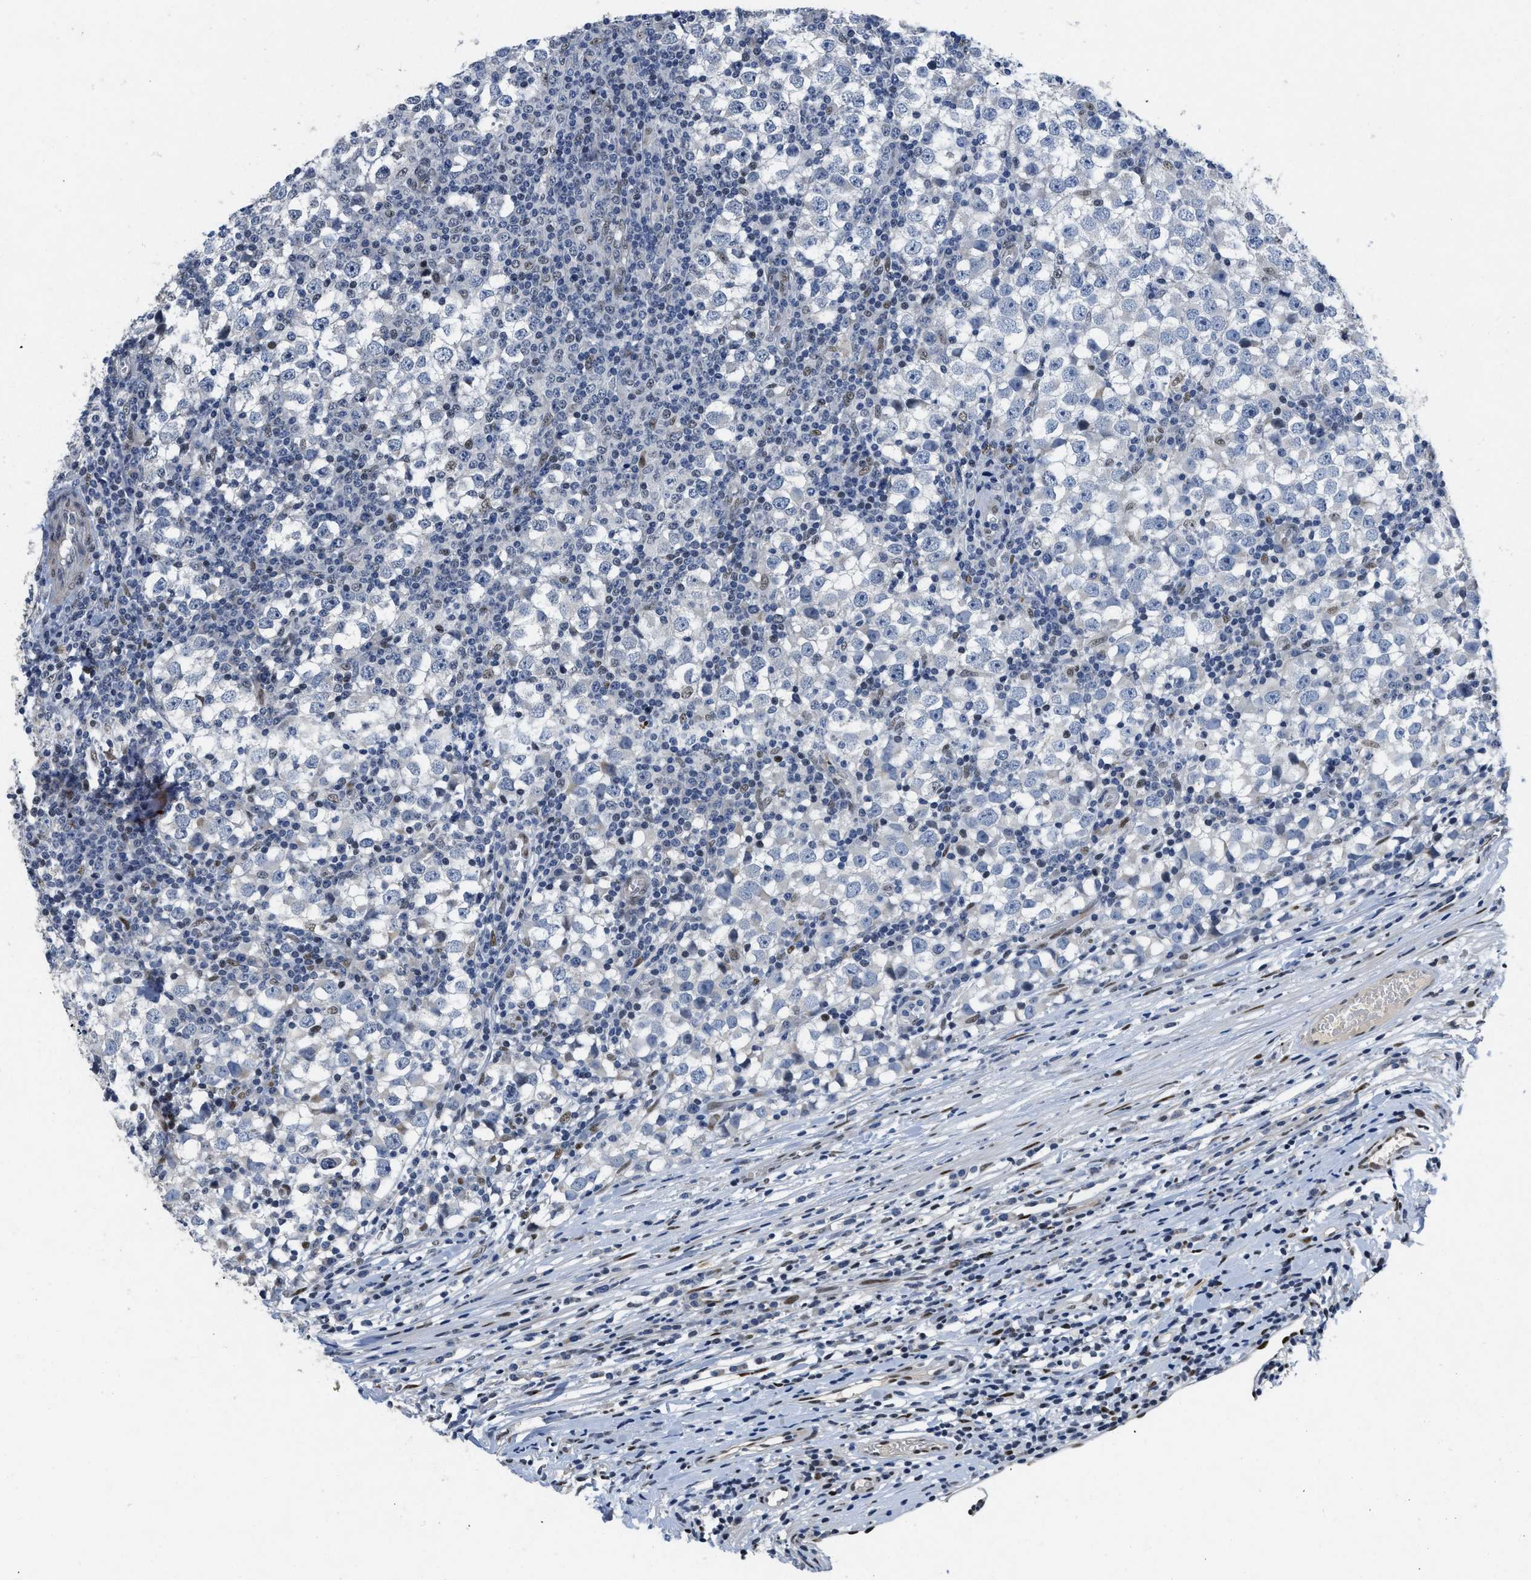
{"staining": {"intensity": "negative", "quantity": "none", "location": "none"}, "tissue": "testis cancer", "cell_type": "Tumor cells", "image_type": "cancer", "snomed": [{"axis": "morphology", "description": "Seminoma, NOS"}, {"axis": "topography", "description": "Testis"}], "caption": "An image of seminoma (testis) stained for a protein reveals no brown staining in tumor cells.", "gene": "VIP", "patient": {"sex": "male", "age": 65}}